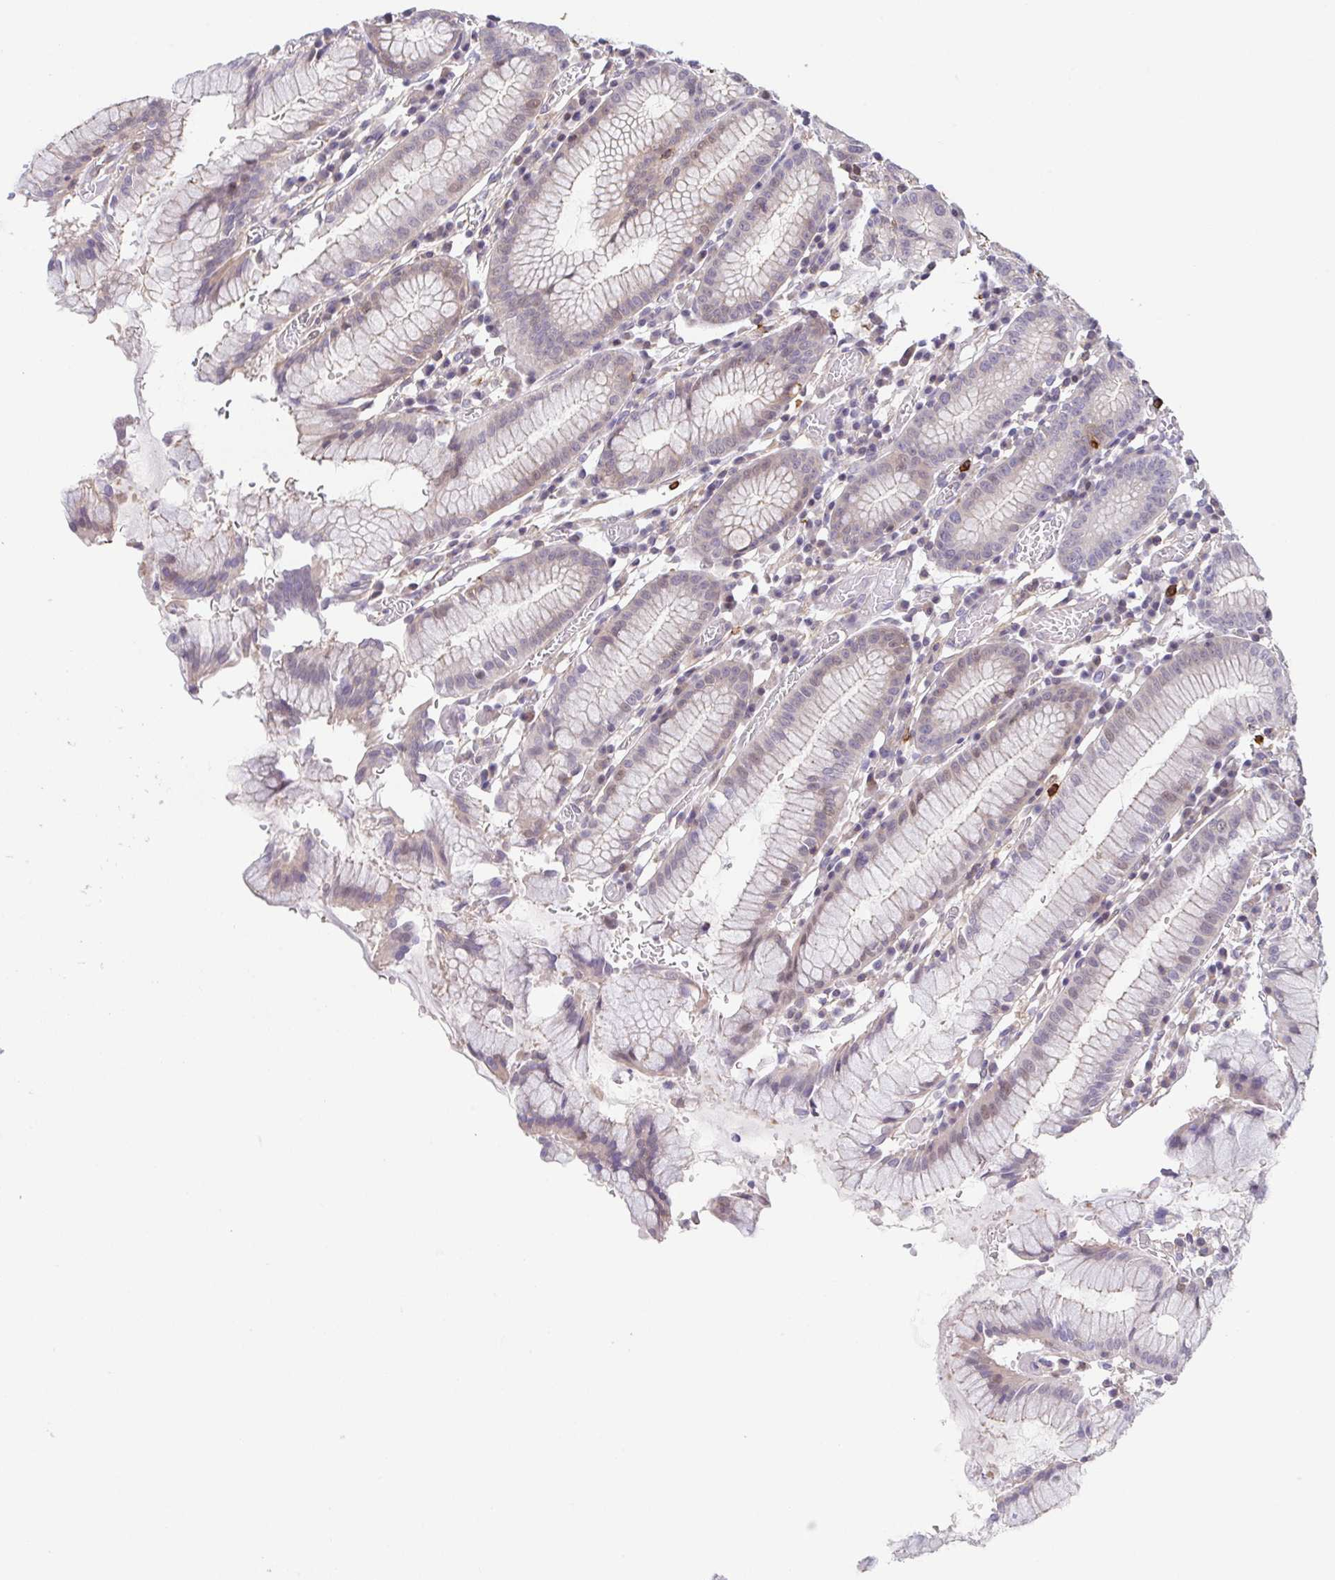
{"staining": {"intensity": "weak", "quantity": "25%-75%", "location": "cytoplasmic/membranous"}, "tissue": "stomach", "cell_type": "Glandular cells", "image_type": "normal", "snomed": [{"axis": "morphology", "description": "Normal tissue, NOS"}, {"axis": "topography", "description": "Stomach"}], "caption": "DAB (3,3'-diaminobenzidine) immunohistochemical staining of normal stomach reveals weak cytoplasmic/membranous protein expression in approximately 25%-75% of glandular cells.", "gene": "PREPL", "patient": {"sex": "male", "age": 55}}